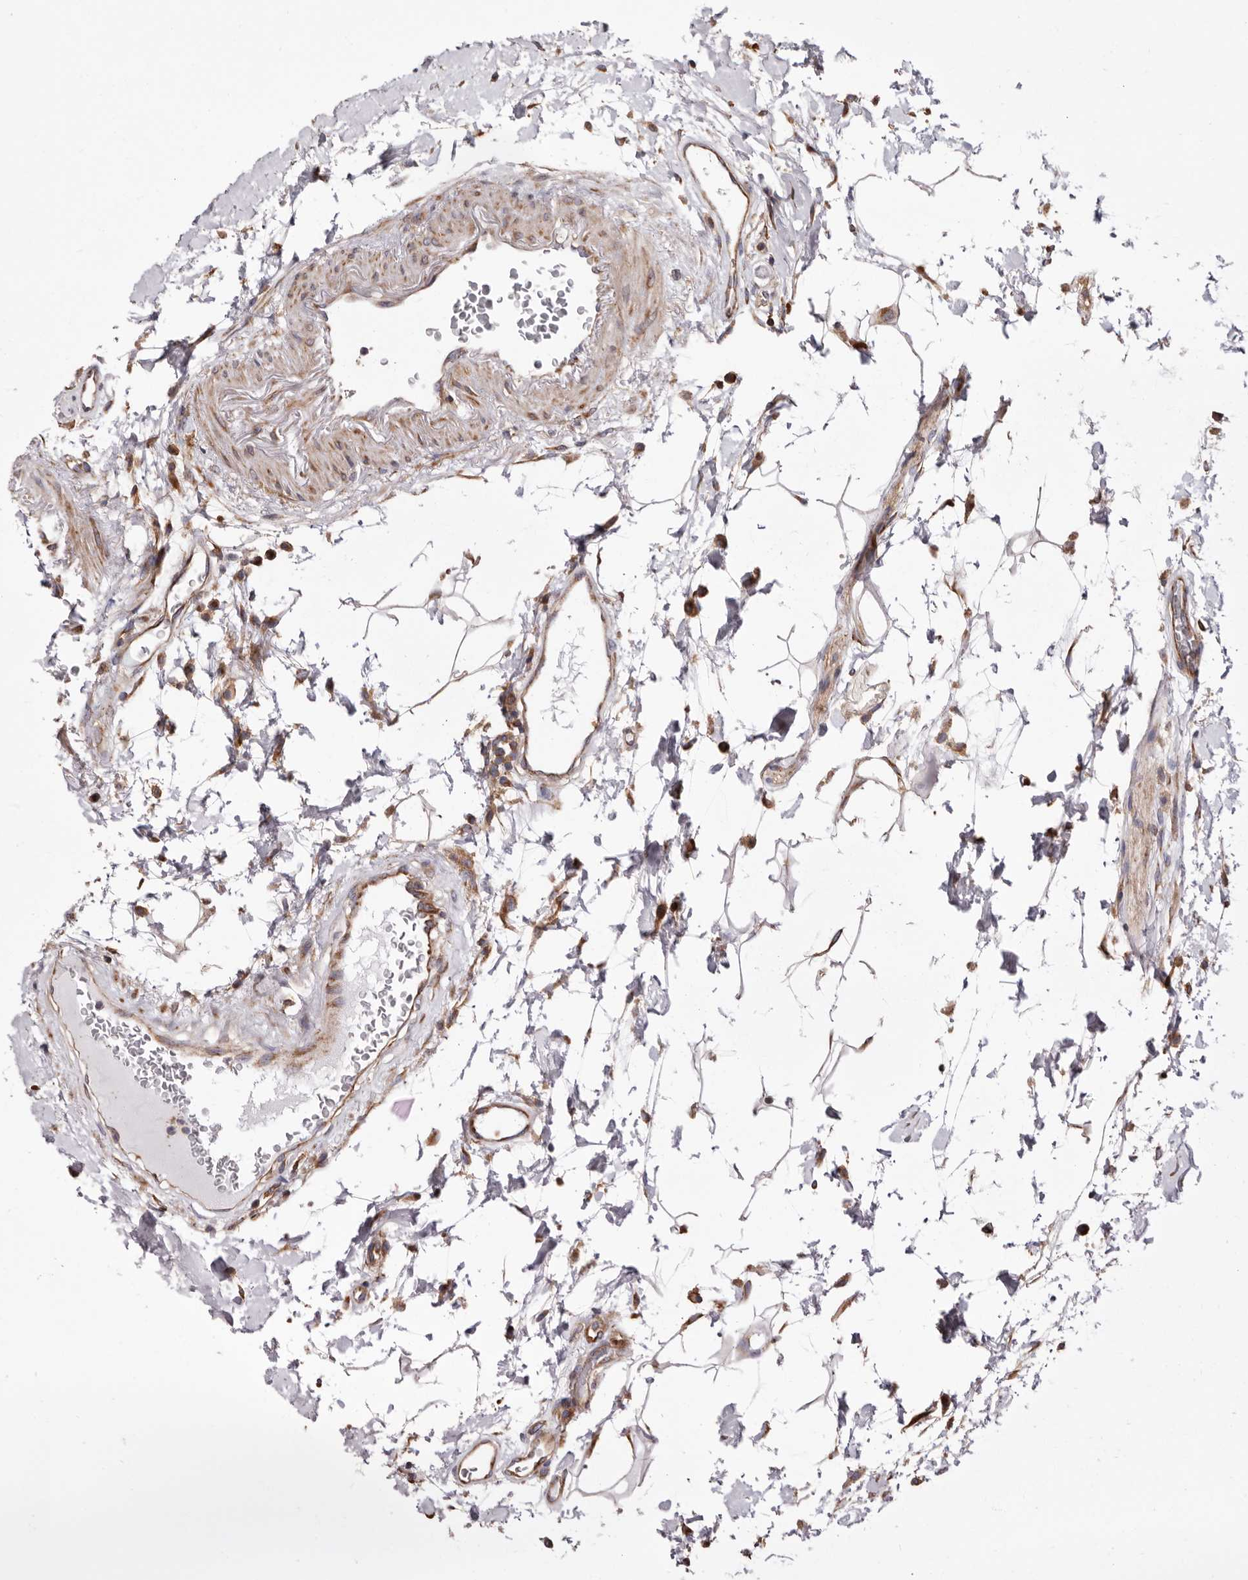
{"staining": {"intensity": "moderate", "quantity": ">75%", "location": "cytoplasmic/membranous"}, "tissue": "colon", "cell_type": "Endothelial cells", "image_type": "normal", "snomed": [{"axis": "morphology", "description": "Normal tissue, NOS"}, {"axis": "topography", "description": "Colon"}], "caption": "IHC of unremarkable colon demonstrates medium levels of moderate cytoplasmic/membranous staining in approximately >75% of endothelial cells.", "gene": "COQ8B", "patient": {"sex": "female", "age": 79}}